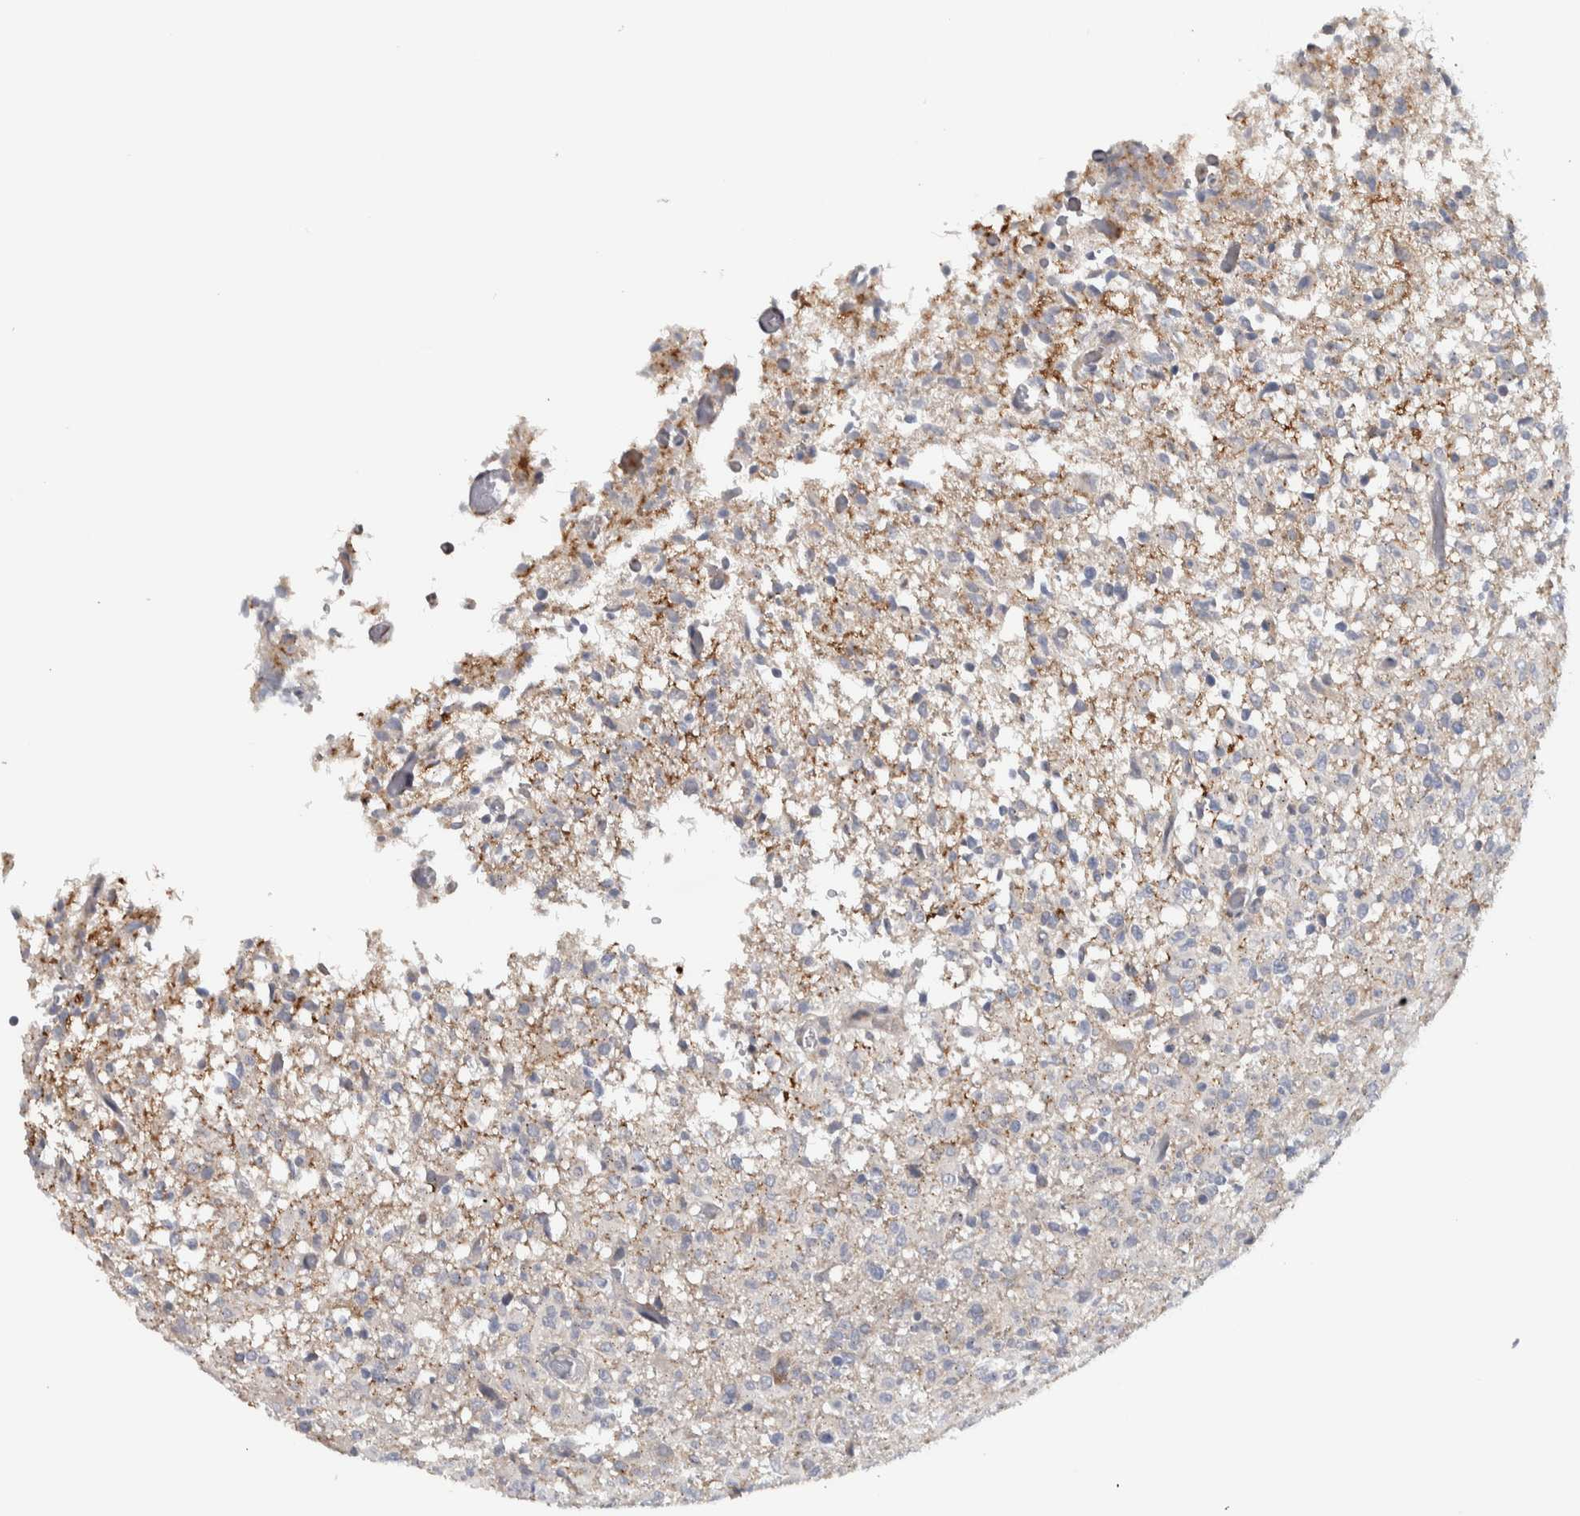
{"staining": {"intensity": "weak", "quantity": "<25%", "location": "cytoplasmic/membranous"}, "tissue": "glioma", "cell_type": "Tumor cells", "image_type": "cancer", "snomed": [{"axis": "morphology", "description": "Glioma, malignant, High grade"}, {"axis": "topography", "description": "Brain"}], "caption": "High power microscopy micrograph of an immunohistochemistry histopathology image of glioma, revealing no significant staining in tumor cells.", "gene": "ADPRM", "patient": {"sex": "female", "age": 57}}